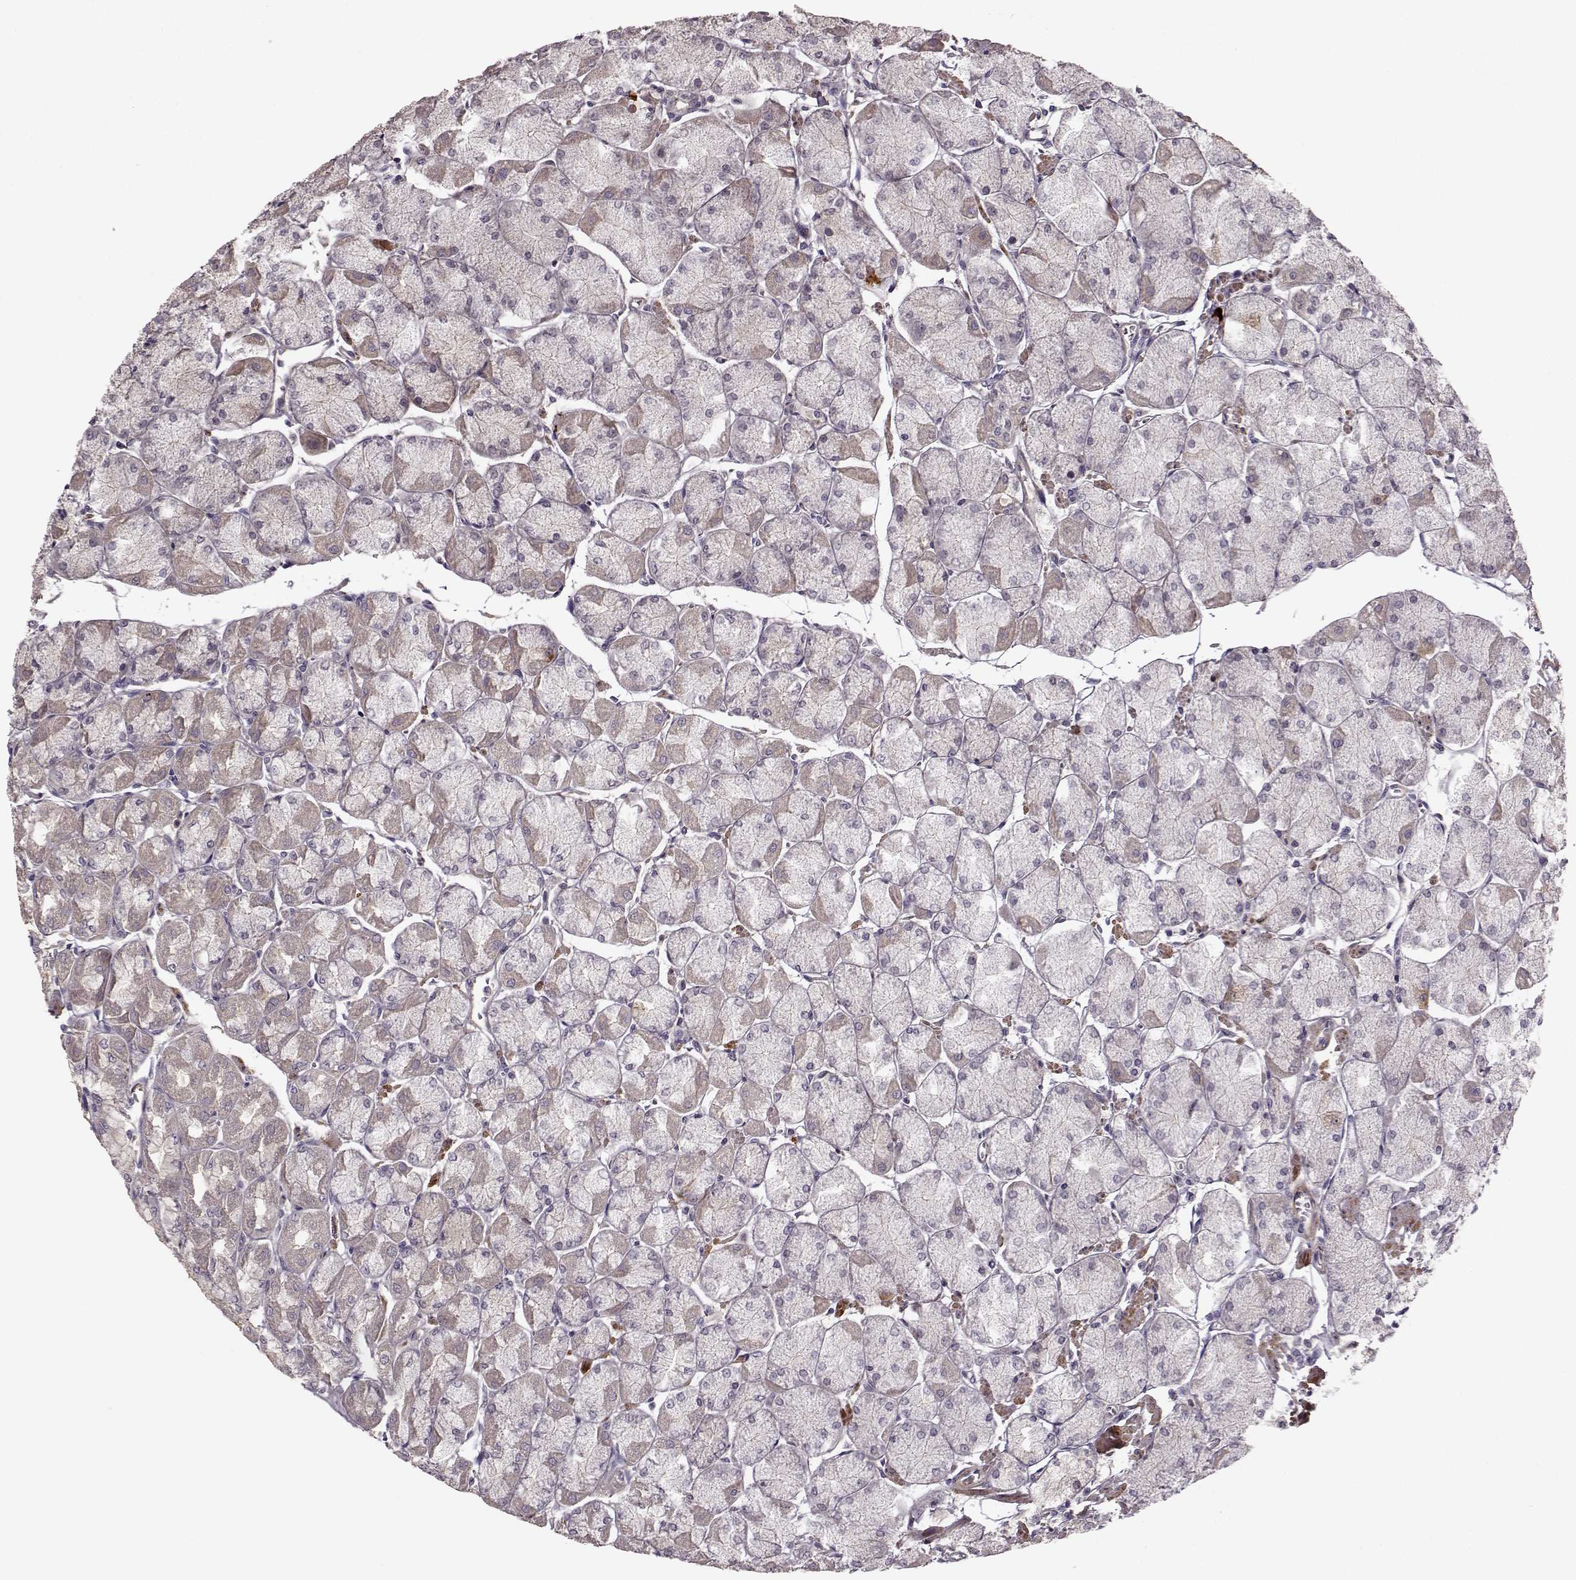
{"staining": {"intensity": "negative", "quantity": "none", "location": "none"}, "tissue": "stomach", "cell_type": "Glandular cells", "image_type": "normal", "snomed": [{"axis": "morphology", "description": "Normal tissue, NOS"}, {"axis": "topography", "description": "Stomach, upper"}], "caption": "Glandular cells show no significant protein positivity in unremarkable stomach. (DAB (3,3'-diaminobenzidine) immunohistochemistry (IHC) with hematoxylin counter stain).", "gene": "SLAIN2", "patient": {"sex": "male", "age": 60}}